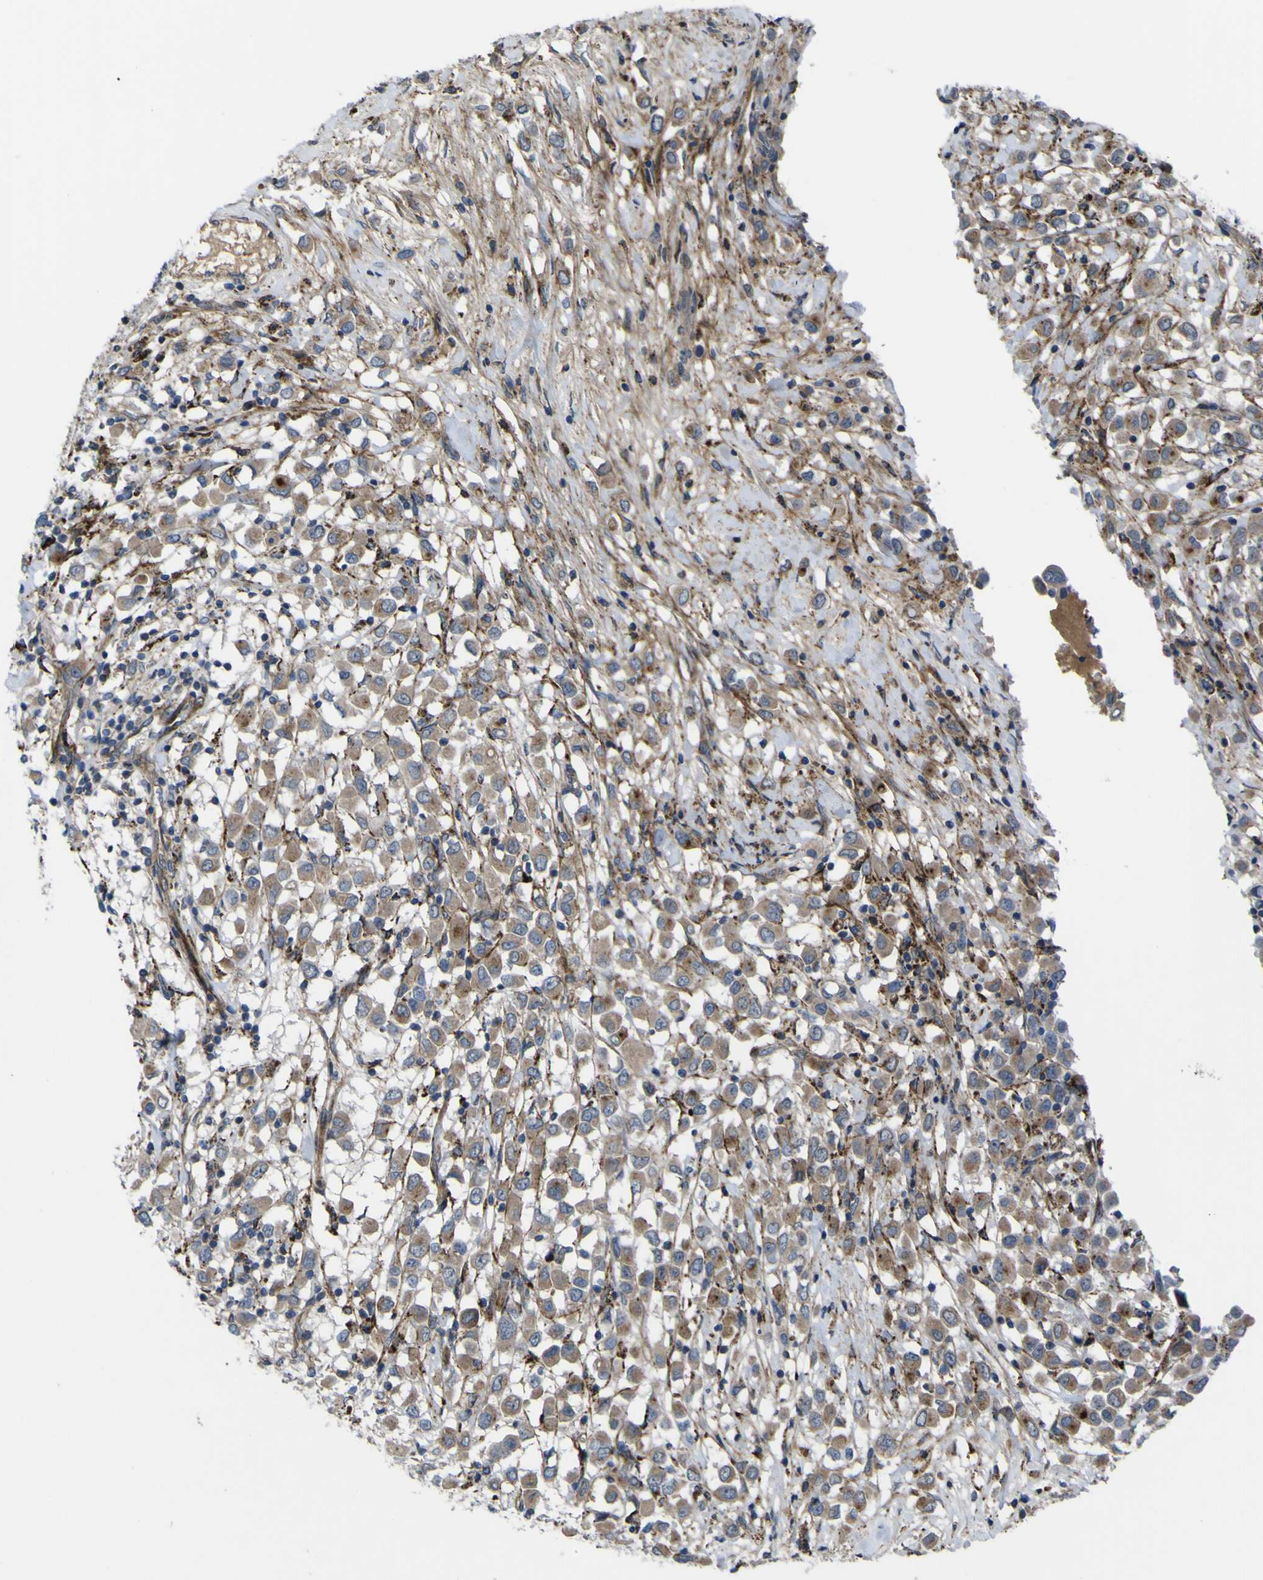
{"staining": {"intensity": "moderate", "quantity": ">75%", "location": "cytoplasmic/membranous"}, "tissue": "breast cancer", "cell_type": "Tumor cells", "image_type": "cancer", "snomed": [{"axis": "morphology", "description": "Duct carcinoma"}, {"axis": "topography", "description": "Breast"}], "caption": "Protein expression by immunohistochemistry (IHC) reveals moderate cytoplasmic/membranous staining in about >75% of tumor cells in infiltrating ductal carcinoma (breast). The protein is shown in brown color, while the nuclei are stained blue.", "gene": "GPLD1", "patient": {"sex": "female", "age": 61}}